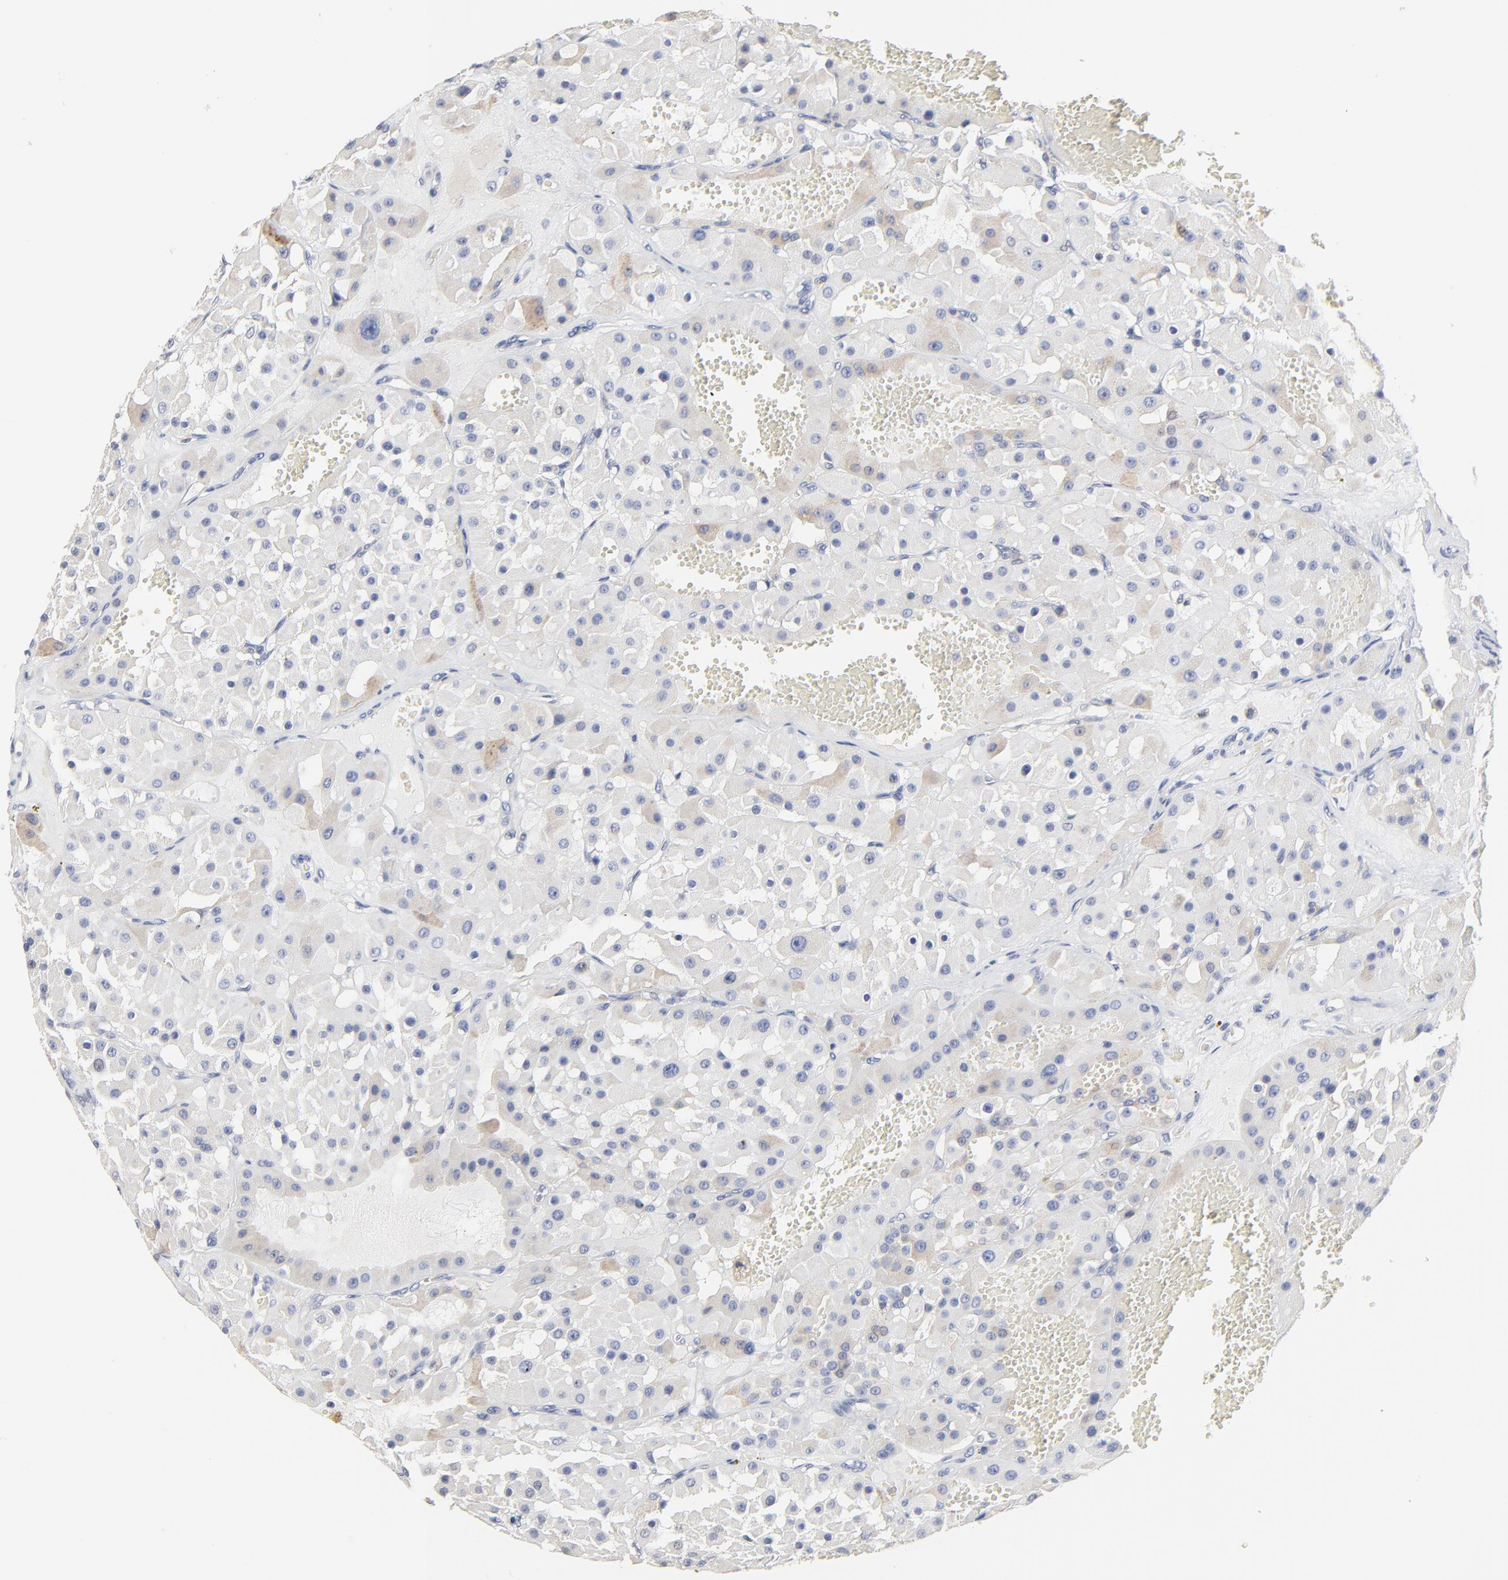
{"staining": {"intensity": "weak", "quantity": "<25%", "location": "cytoplasmic/membranous"}, "tissue": "renal cancer", "cell_type": "Tumor cells", "image_type": "cancer", "snomed": [{"axis": "morphology", "description": "Adenocarcinoma, uncertain malignant potential"}, {"axis": "topography", "description": "Kidney"}], "caption": "A micrograph of human renal cancer is negative for staining in tumor cells.", "gene": "DHRSX", "patient": {"sex": "male", "age": 63}}